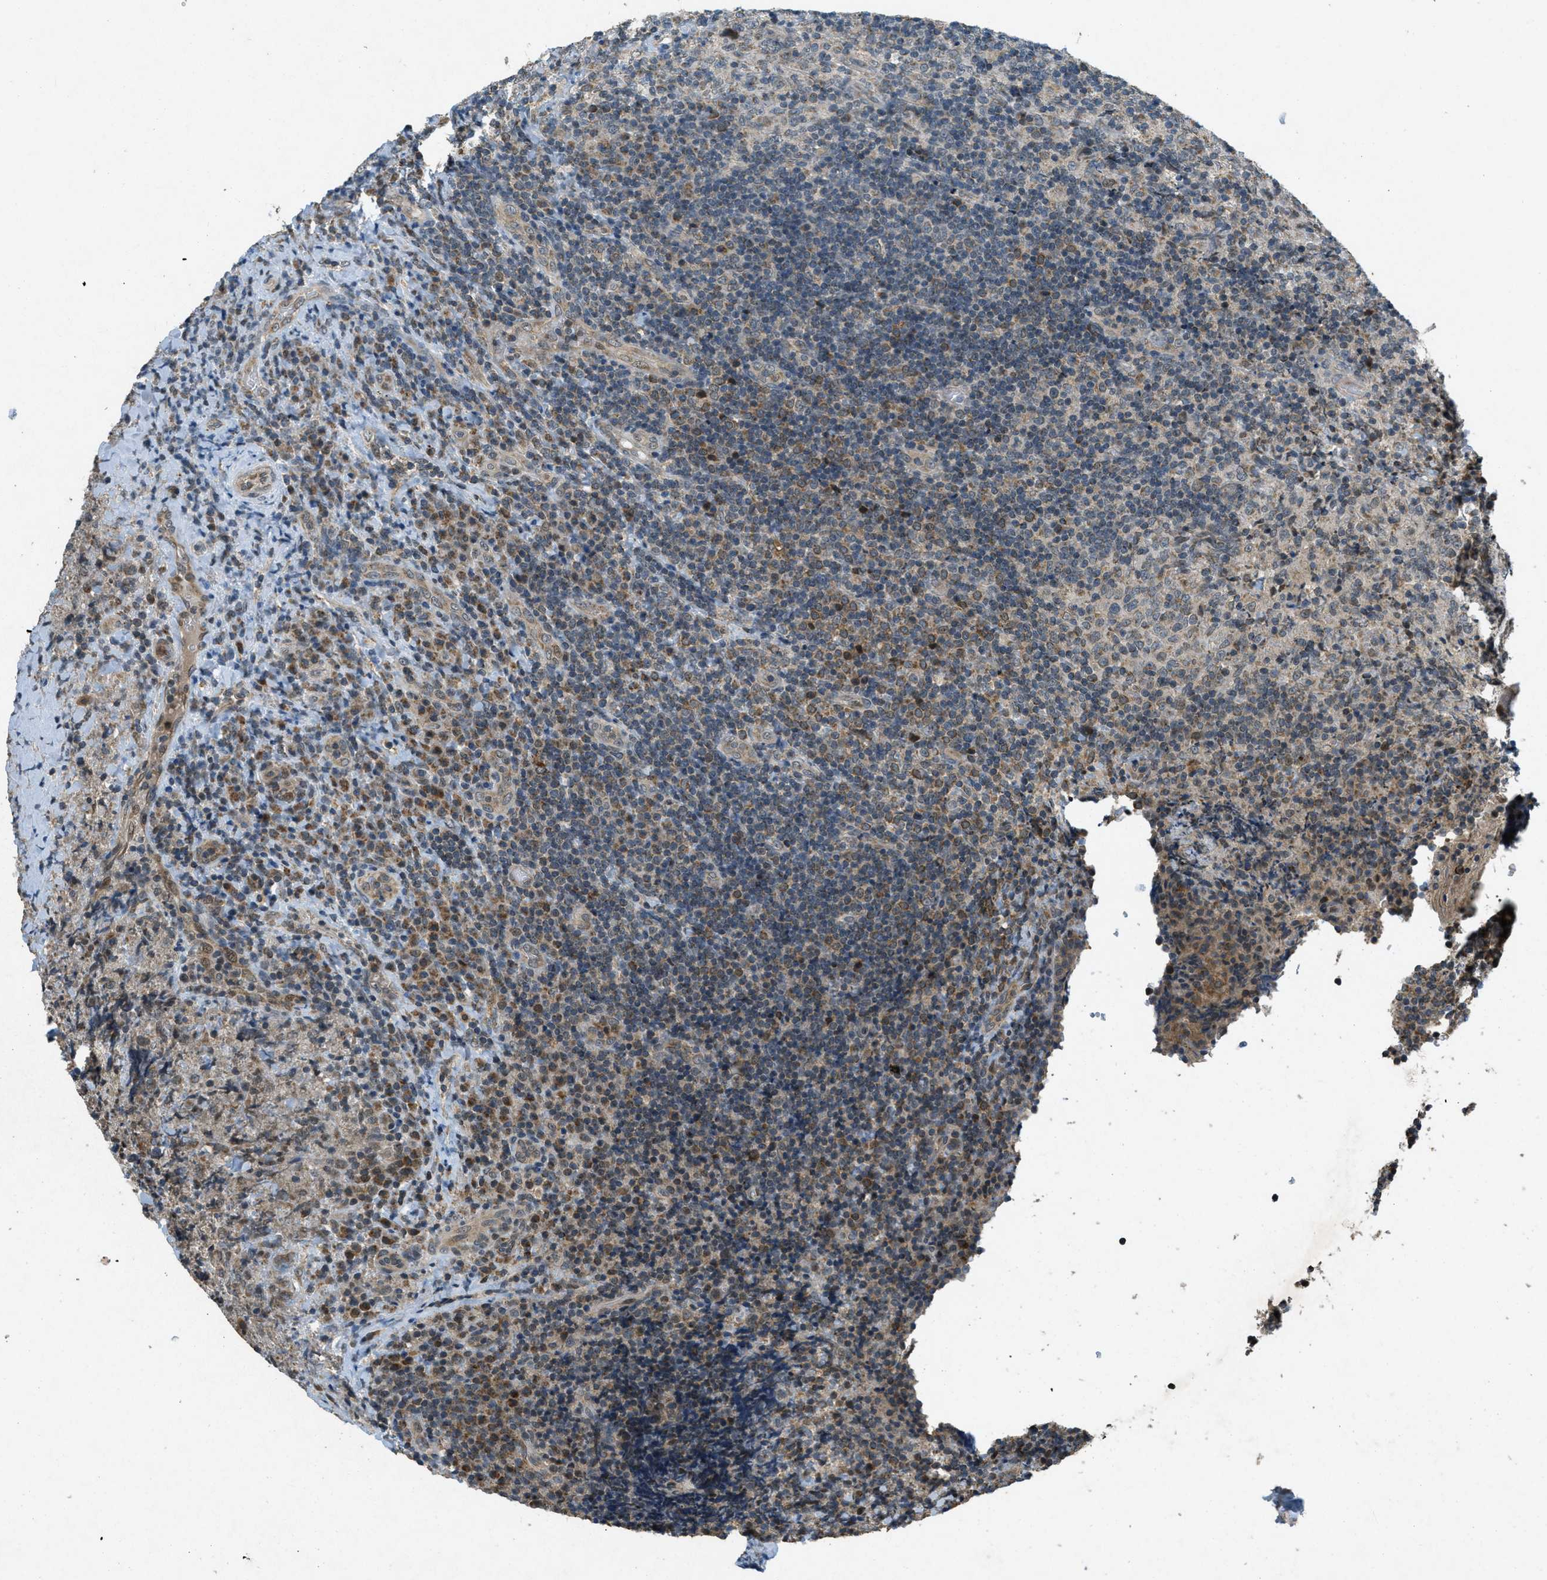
{"staining": {"intensity": "moderate", "quantity": "25%-75%", "location": "cytoplasmic/membranous"}, "tissue": "lymphoma", "cell_type": "Tumor cells", "image_type": "cancer", "snomed": [{"axis": "morphology", "description": "Malignant lymphoma, non-Hodgkin's type, High grade"}, {"axis": "topography", "description": "Tonsil"}], "caption": "Human lymphoma stained for a protein (brown) shows moderate cytoplasmic/membranous positive positivity in approximately 25%-75% of tumor cells.", "gene": "PPP1R15A", "patient": {"sex": "female", "age": 36}}